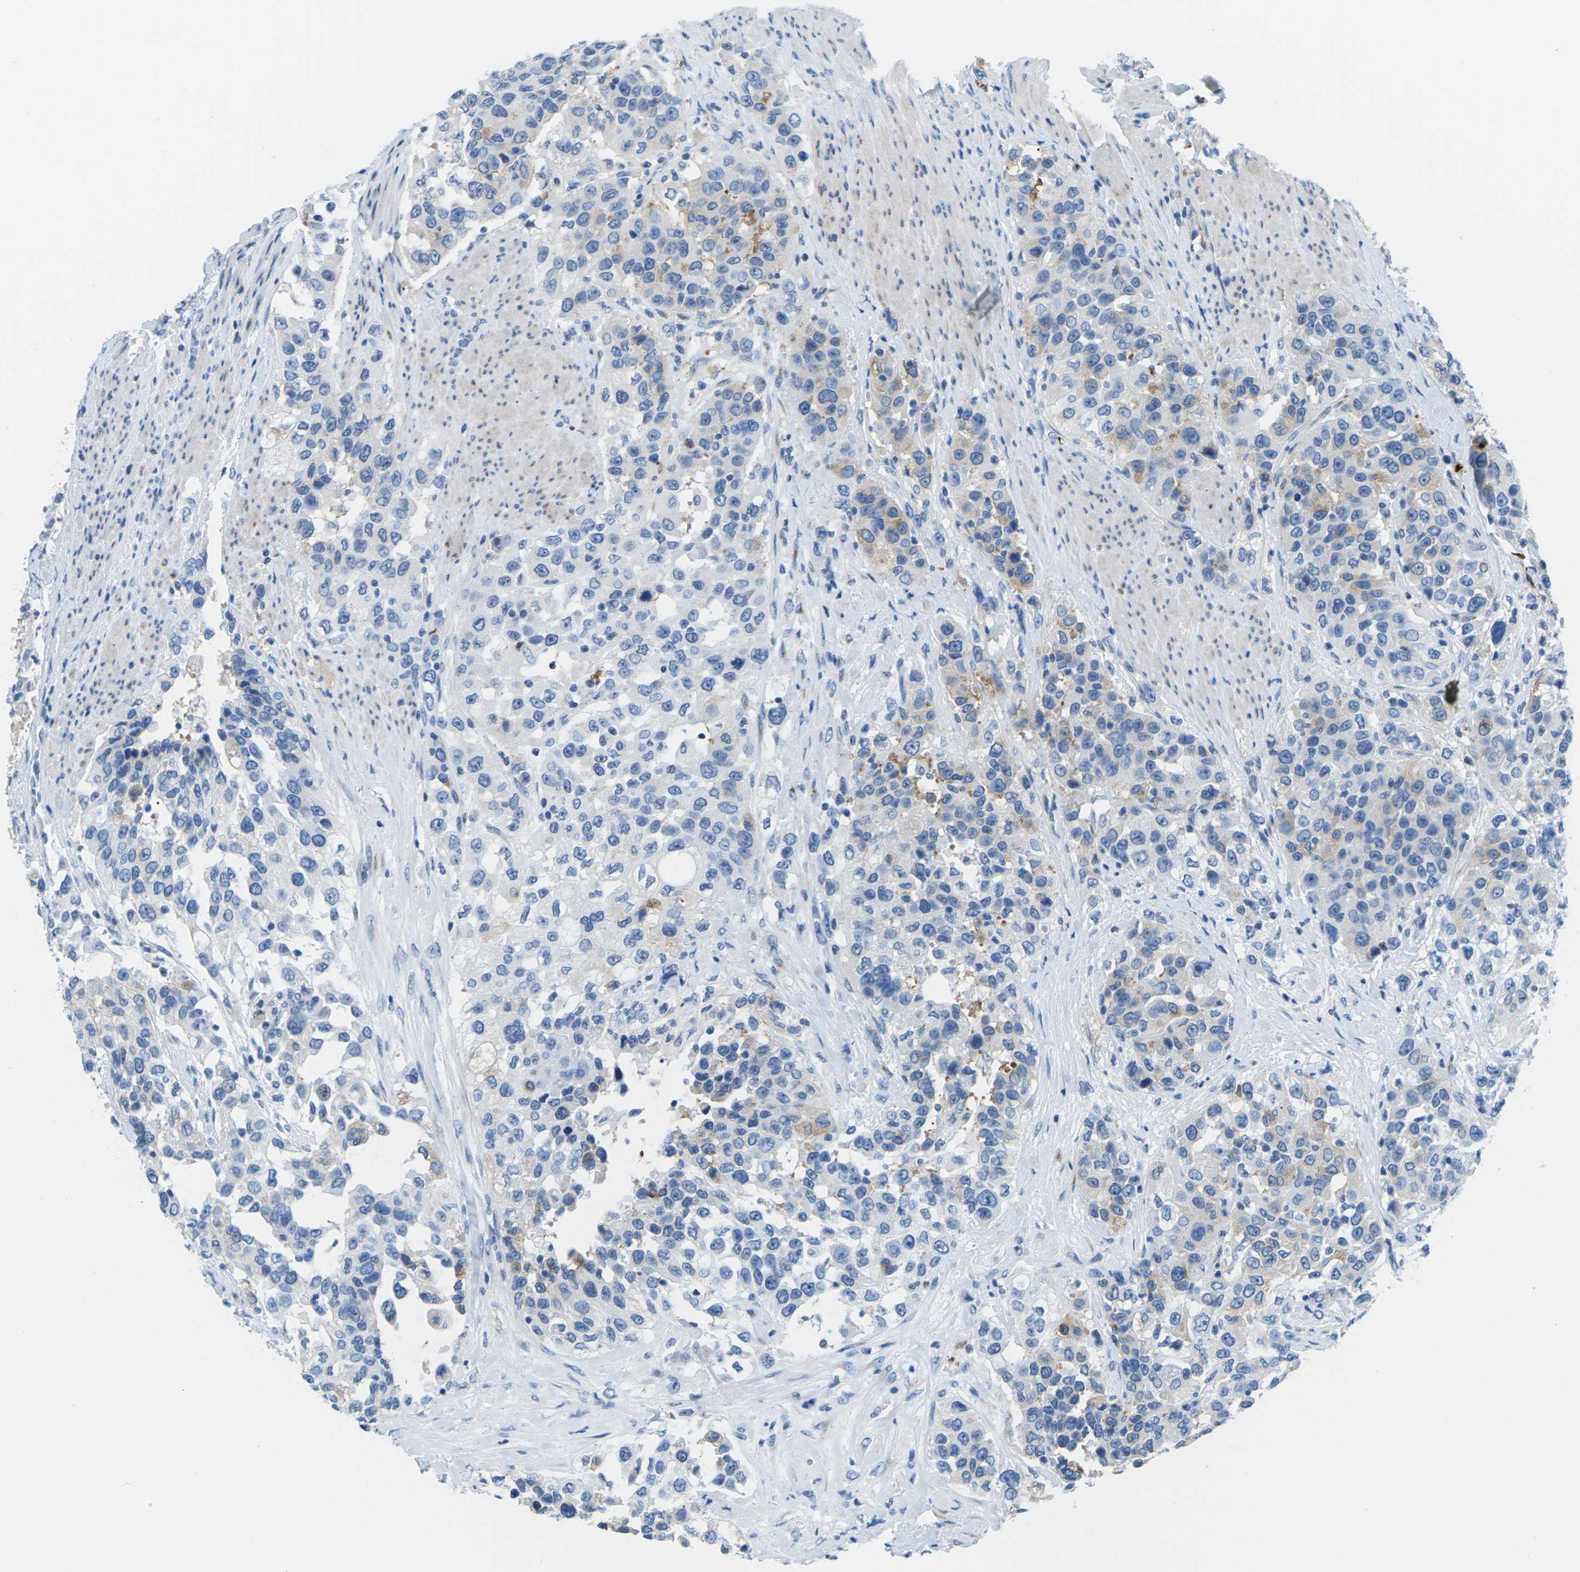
{"staining": {"intensity": "negative", "quantity": "none", "location": "none"}, "tissue": "urothelial cancer", "cell_type": "Tumor cells", "image_type": "cancer", "snomed": [{"axis": "morphology", "description": "Urothelial carcinoma, High grade"}, {"axis": "topography", "description": "Urinary bladder"}], "caption": "Immunohistochemical staining of urothelial cancer exhibits no significant staining in tumor cells. (Stains: DAB (3,3'-diaminobenzidine) immunohistochemistry (IHC) with hematoxylin counter stain, Microscopy: brightfield microscopy at high magnification).", "gene": "SYNGR2", "patient": {"sex": "female", "age": 80}}